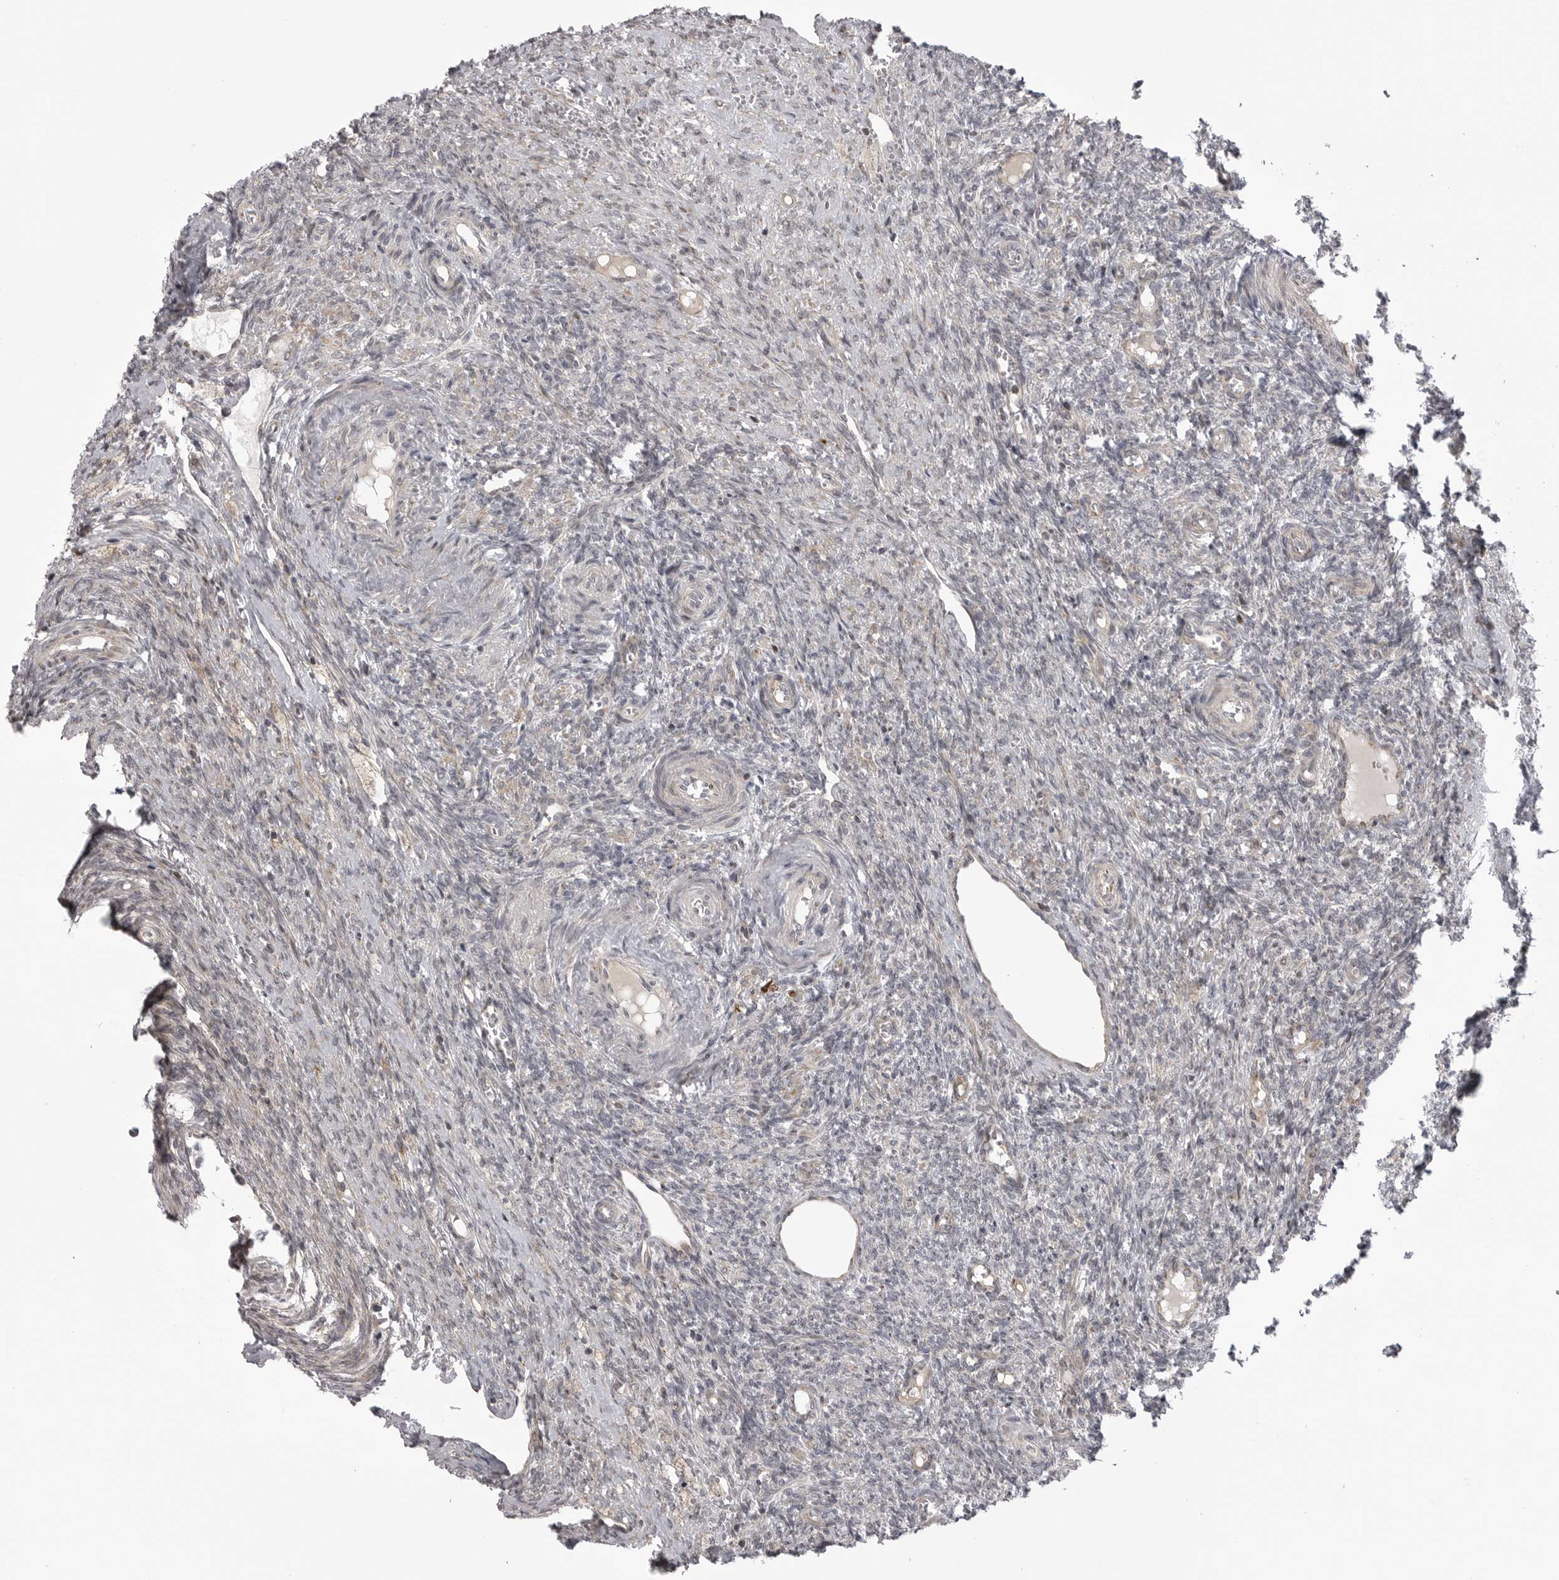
{"staining": {"intensity": "negative", "quantity": "none", "location": "none"}, "tissue": "ovary", "cell_type": "Ovarian stroma cells", "image_type": "normal", "snomed": [{"axis": "morphology", "description": "Normal tissue, NOS"}, {"axis": "topography", "description": "Ovary"}], "caption": "Photomicrograph shows no protein positivity in ovarian stroma cells of benign ovary.", "gene": "TMPRSS11F", "patient": {"sex": "female", "age": 41}}